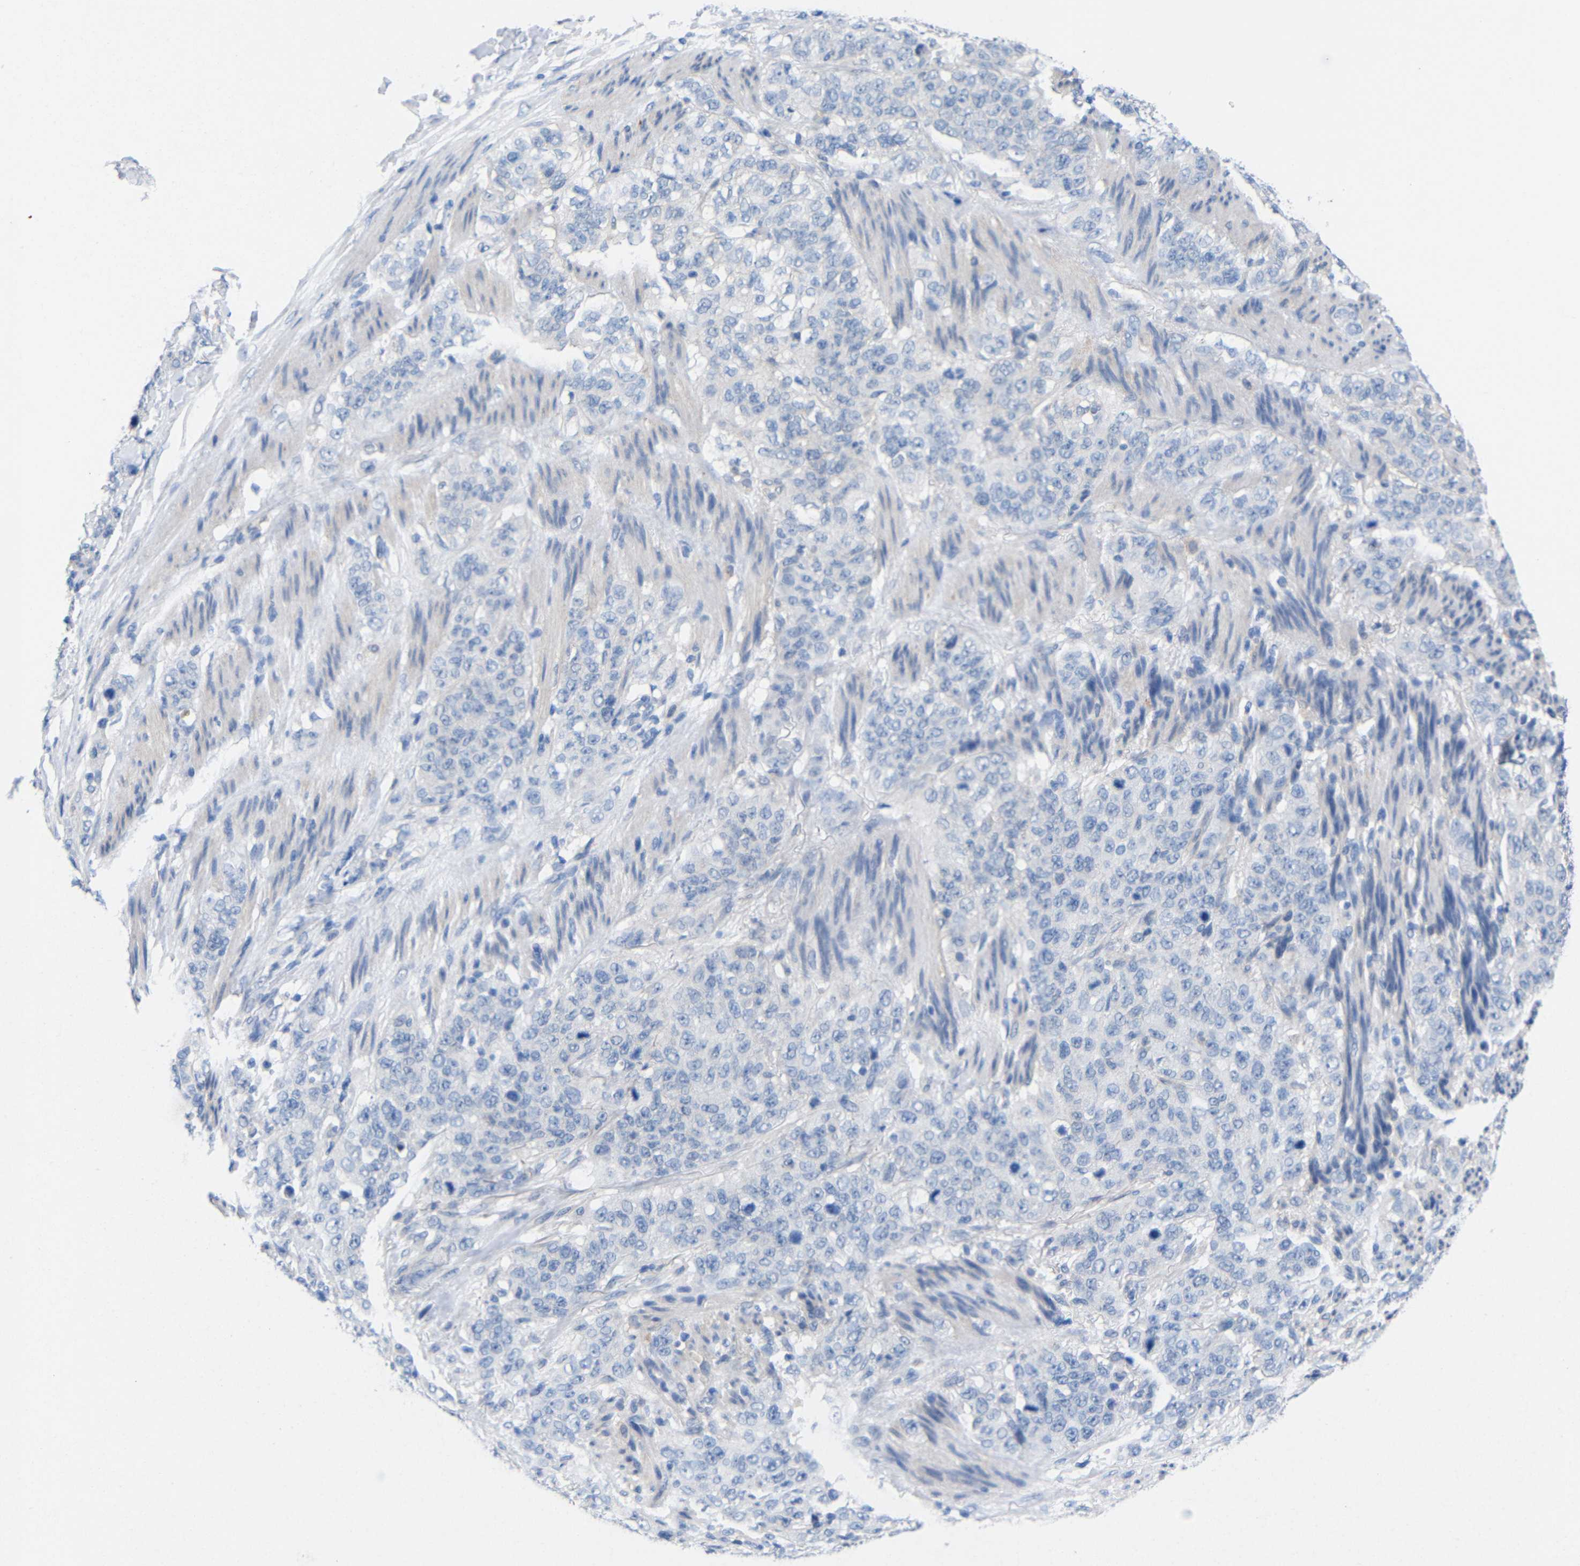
{"staining": {"intensity": "negative", "quantity": "none", "location": "none"}, "tissue": "stomach cancer", "cell_type": "Tumor cells", "image_type": "cancer", "snomed": [{"axis": "morphology", "description": "Adenocarcinoma, NOS"}, {"axis": "topography", "description": "Stomach"}], "caption": "Tumor cells show no significant protein staining in stomach cancer (adenocarcinoma).", "gene": "PEBP1", "patient": {"sex": "male", "age": 48}}